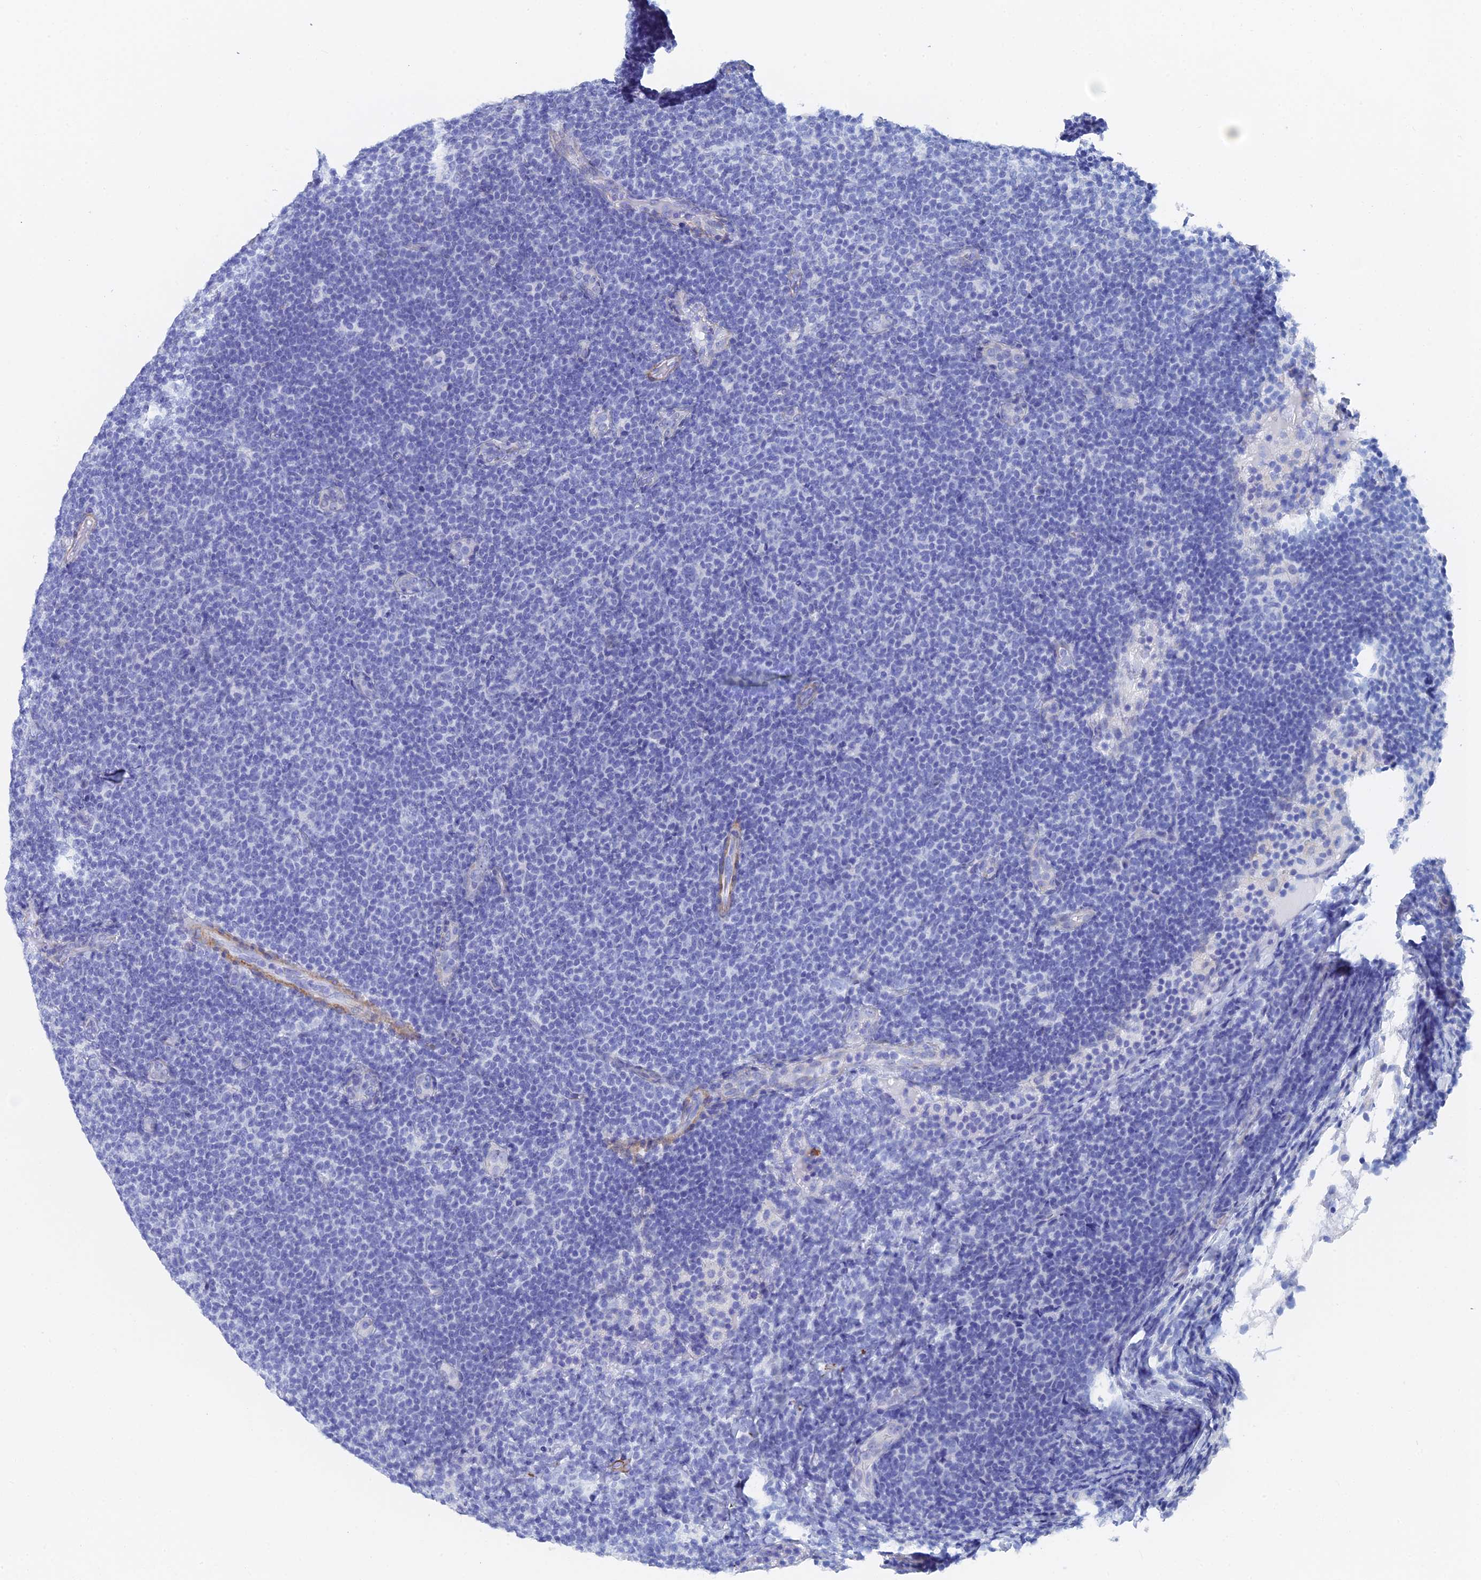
{"staining": {"intensity": "negative", "quantity": "none", "location": "none"}, "tissue": "lymphoma", "cell_type": "Tumor cells", "image_type": "cancer", "snomed": [{"axis": "morphology", "description": "Malignant lymphoma, non-Hodgkin's type, Low grade"}, {"axis": "topography", "description": "Lymph node"}], "caption": "There is no significant positivity in tumor cells of lymphoma. (Immunohistochemistry, brightfield microscopy, high magnification).", "gene": "KCNK18", "patient": {"sex": "male", "age": 66}}